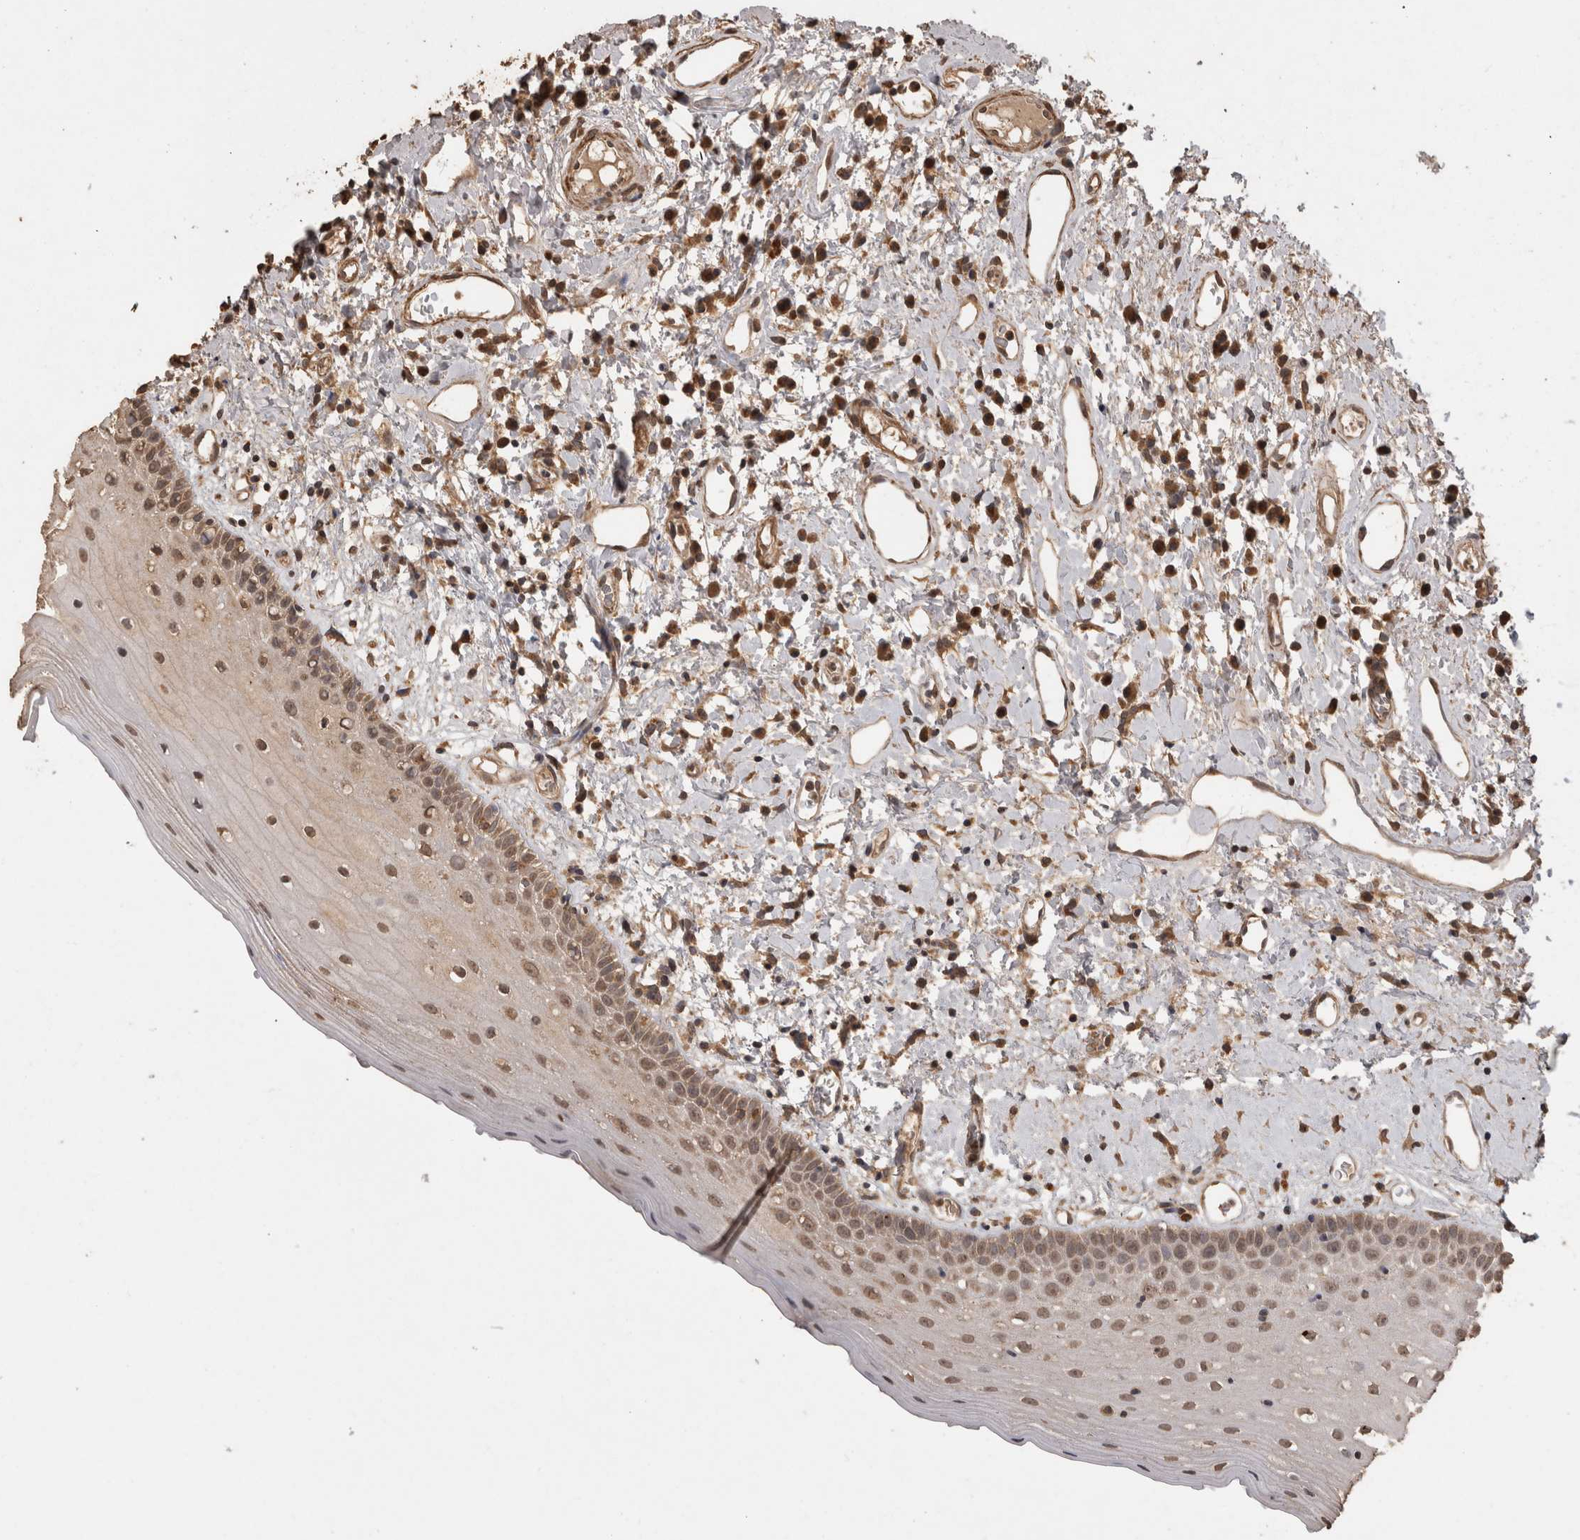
{"staining": {"intensity": "moderate", "quantity": "25%-75%", "location": "cytoplasmic/membranous,nuclear"}, "tissue": "oral mucosa", "cell_type": "Squamous epithelial cells", "image_type": "normal", "snomed": [{"axis": "morphology", "description": "Normal tissue, NOS"}, {"axis": "topography", "description": "Oral tissue"}], "caption": "IHC image of normal oral mucosa stained for a protein (brown), which displays medium levels of moderate cytoplasmic/membranous,nuclear positivity in about 25%-75% of squamous epithelial cells.", "gene": "SOCS5", "patient": {"sex": "female", "age": 76}}